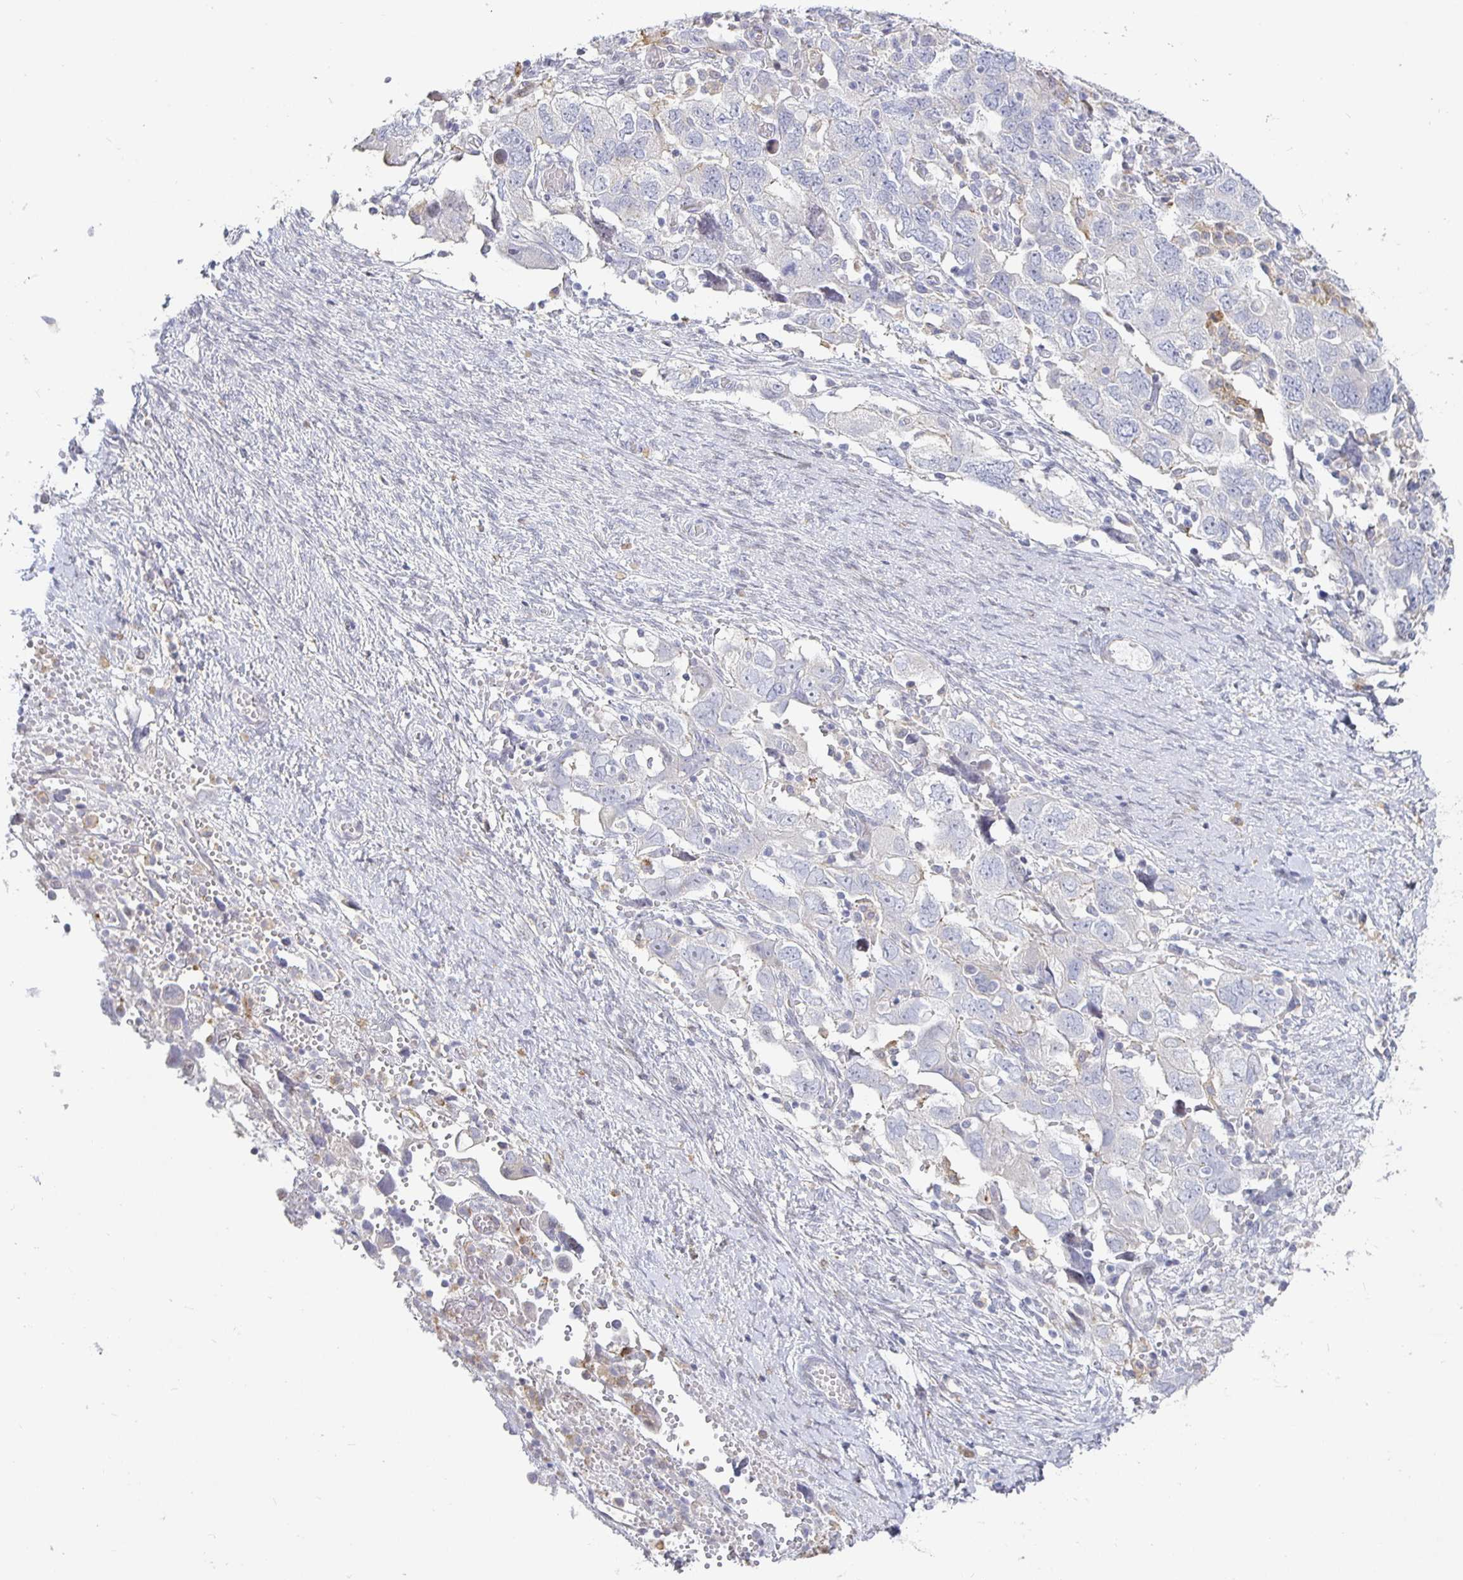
{"staining": {"intensity": "negative", "quantity": "none", "location": "none"}, "tissue": "ovarian cancer", "cell_type": "Tumor cells", "image_type": "cancer", "snomed": [{"axis": "morphology", "description": "Carcinoma, NOS"}, {"axis": "morphology", "description": "Cystadenocarcinoma, serous, NOS"}, {"axis": "topography", "description": "Ovary"}], "caption": "Immunohistochemistry (IHC) image of human ovarian serous cystadenocarcinoma stained for a protein (brown), which exhibits no positivity in tumor cells.", "gene": "S100G", "patient": {"sex": "female", "age": 69}}